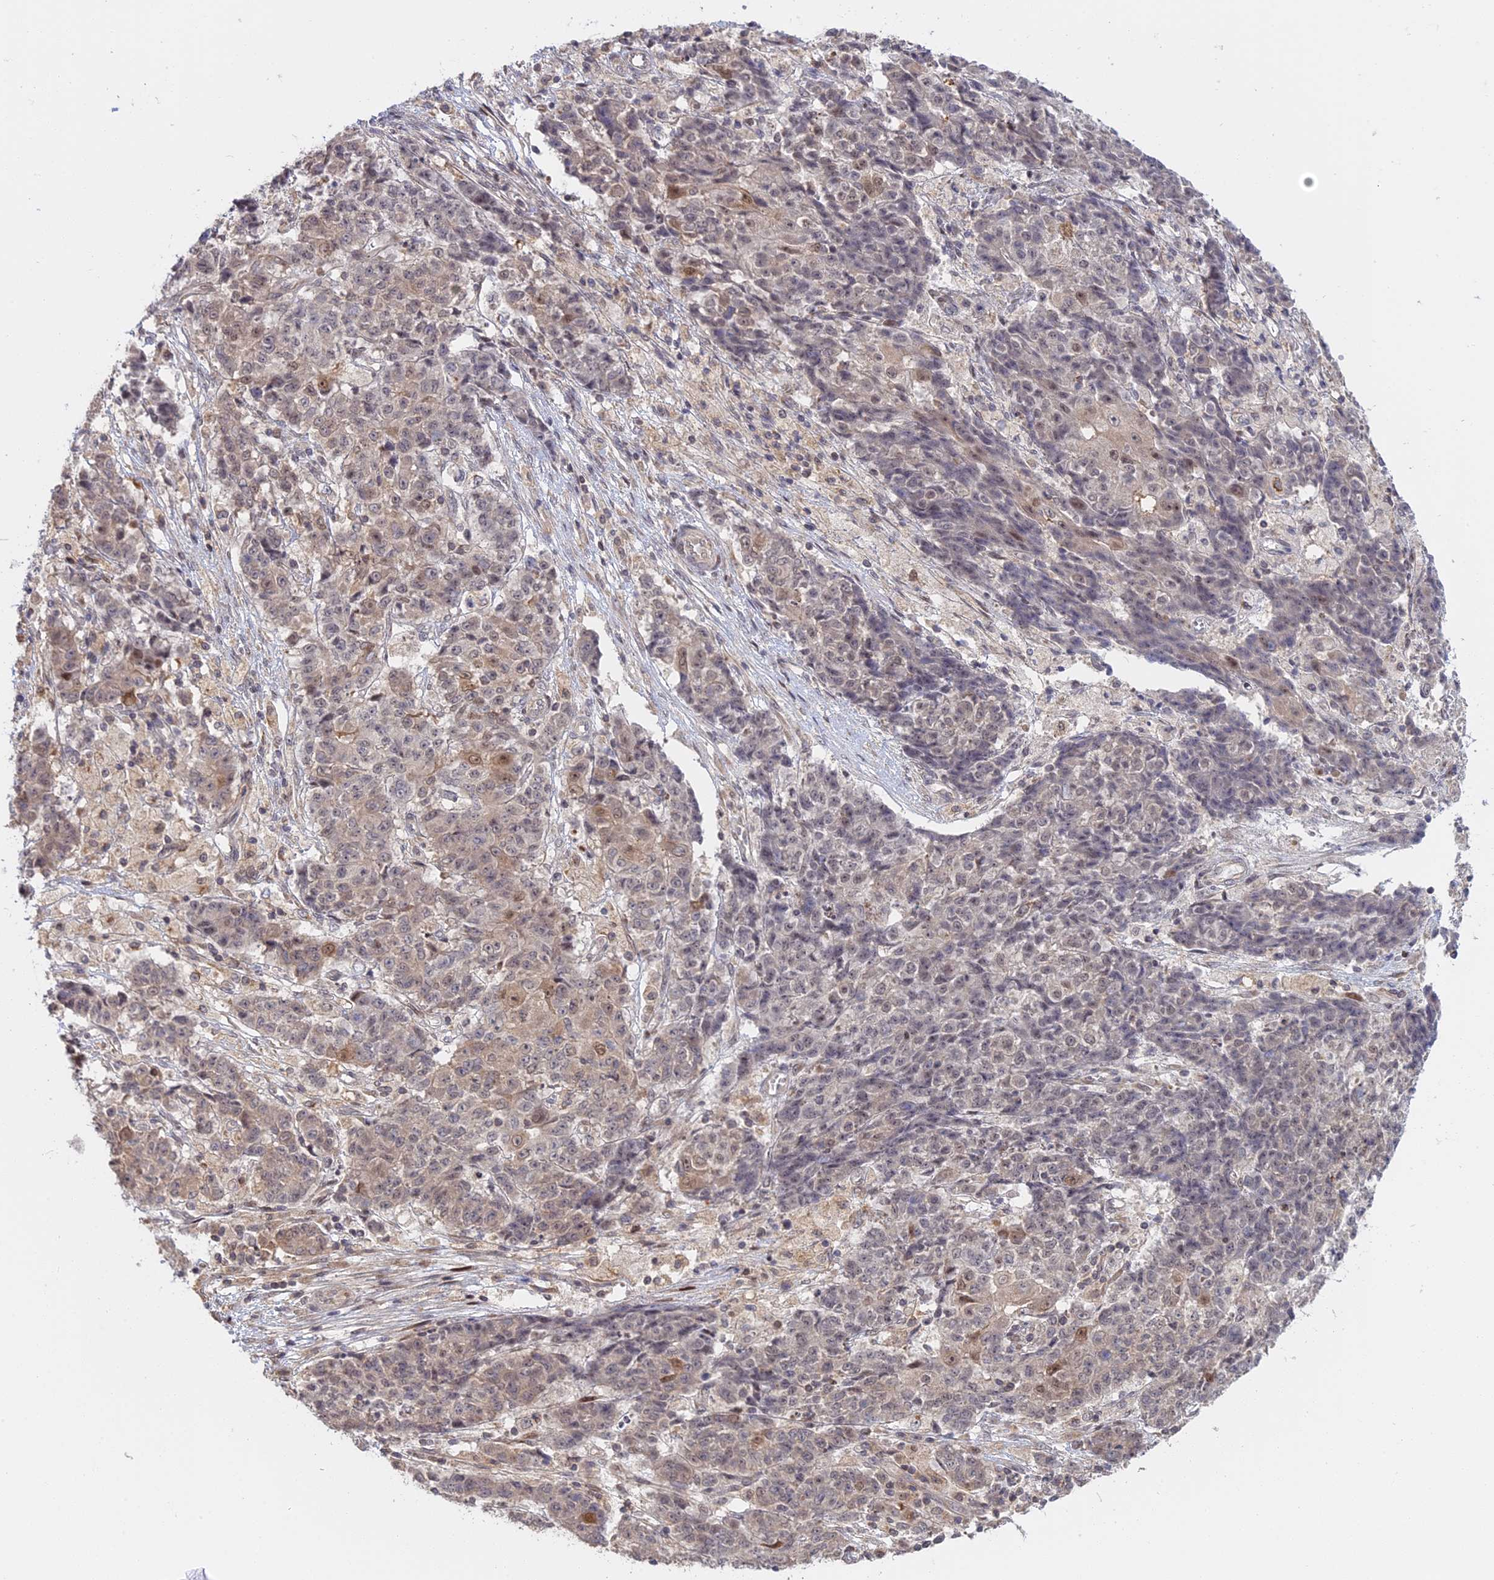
{"staining": {"intensity": "weak", "quantity": "25%-75%", "location": "nuclear"}, "tissue": "ovarian cancer", "cell_type": "Tumor cells", "image_type": "cancer", "snomed": [{"axis": "morphology", "description": "Carcinoma, endometroid"}, {"axis": "topography", "description": "Ovary"}], "caption": "The image displays a brown stain indicating the presence of a protein in the nuclear of tumor cells in endometroid carcinoma (ovarian).", "gene": "GSKIP", "patient": {"sex": "female", "age": 42}}